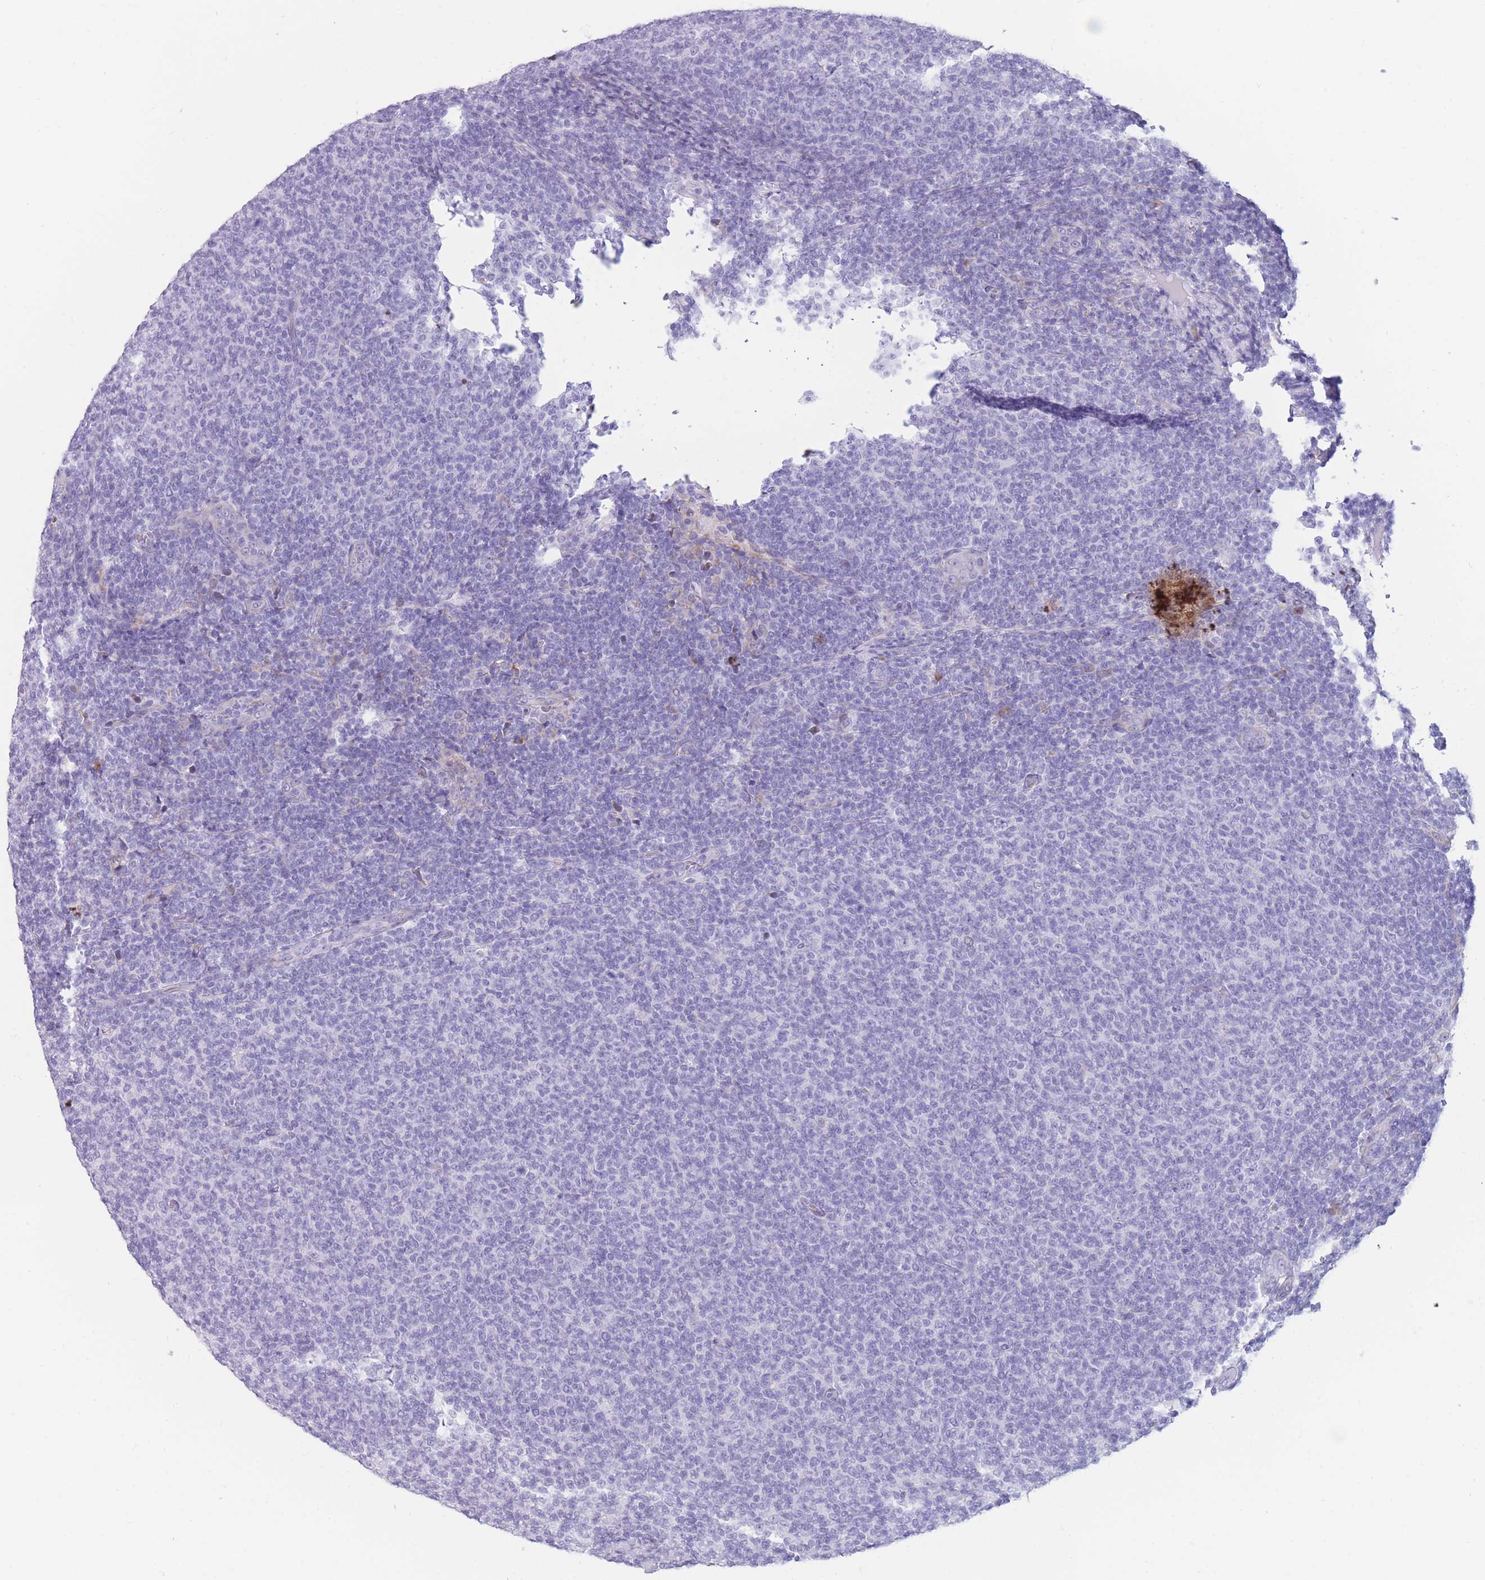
{"staining": {"intensity": "negative", "quantity": "none", "location": "none"}, "tissue": "lymphoma", "cell_type": "Tumor cells", "image_type": "cancer", "snomed": [{"axis": "morphology", "description": "Malignant lymphoma, non-Hodgkin's type, Low grade"}, {"axis": "topography", "description": "Lymph node"}], "caption": "There is no significant expression in tumor cells of lymphoma.", "gene": "COL27A1", "patient": {"sex": "male", "age": 66}}